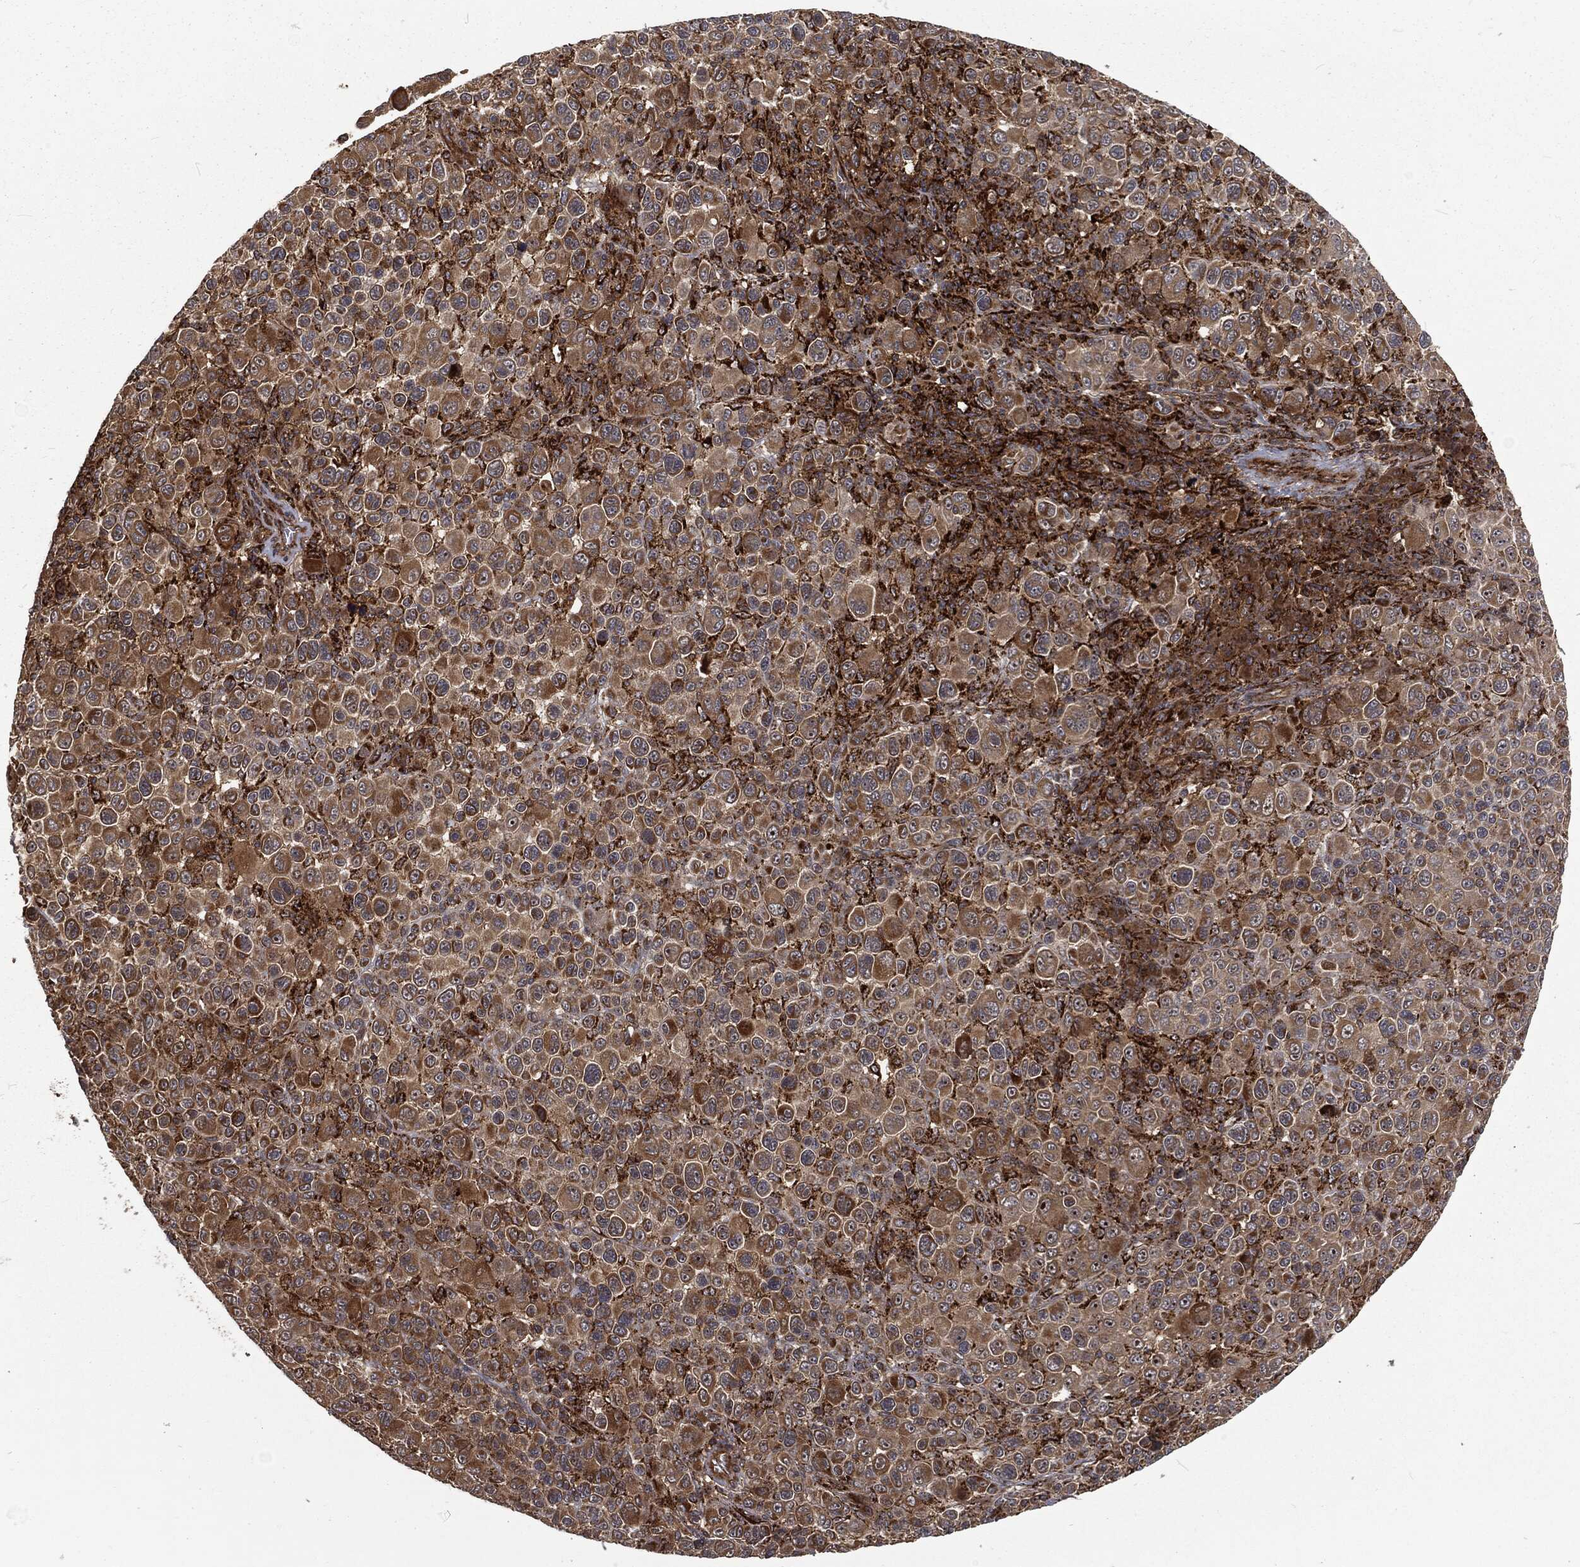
{"staining": {"intensity": "moderate", "quantity": "25%-75%", "location": "cytoplasmic/membranous"}, "tissue": "melanoma", "cell_type": "Tumor cells", "image_type": "cancer", "snomed": [{"axis": "morphology", "description": "Malignant melanoma, NOS"}, {"axis": "topography", "description": "Skin"}], "caption": "Melanoma stained with a protein marker displays moderate staining in tumor cells.", "gene": "RFTN1", "patient": {"sex": "female", "age": 57}}